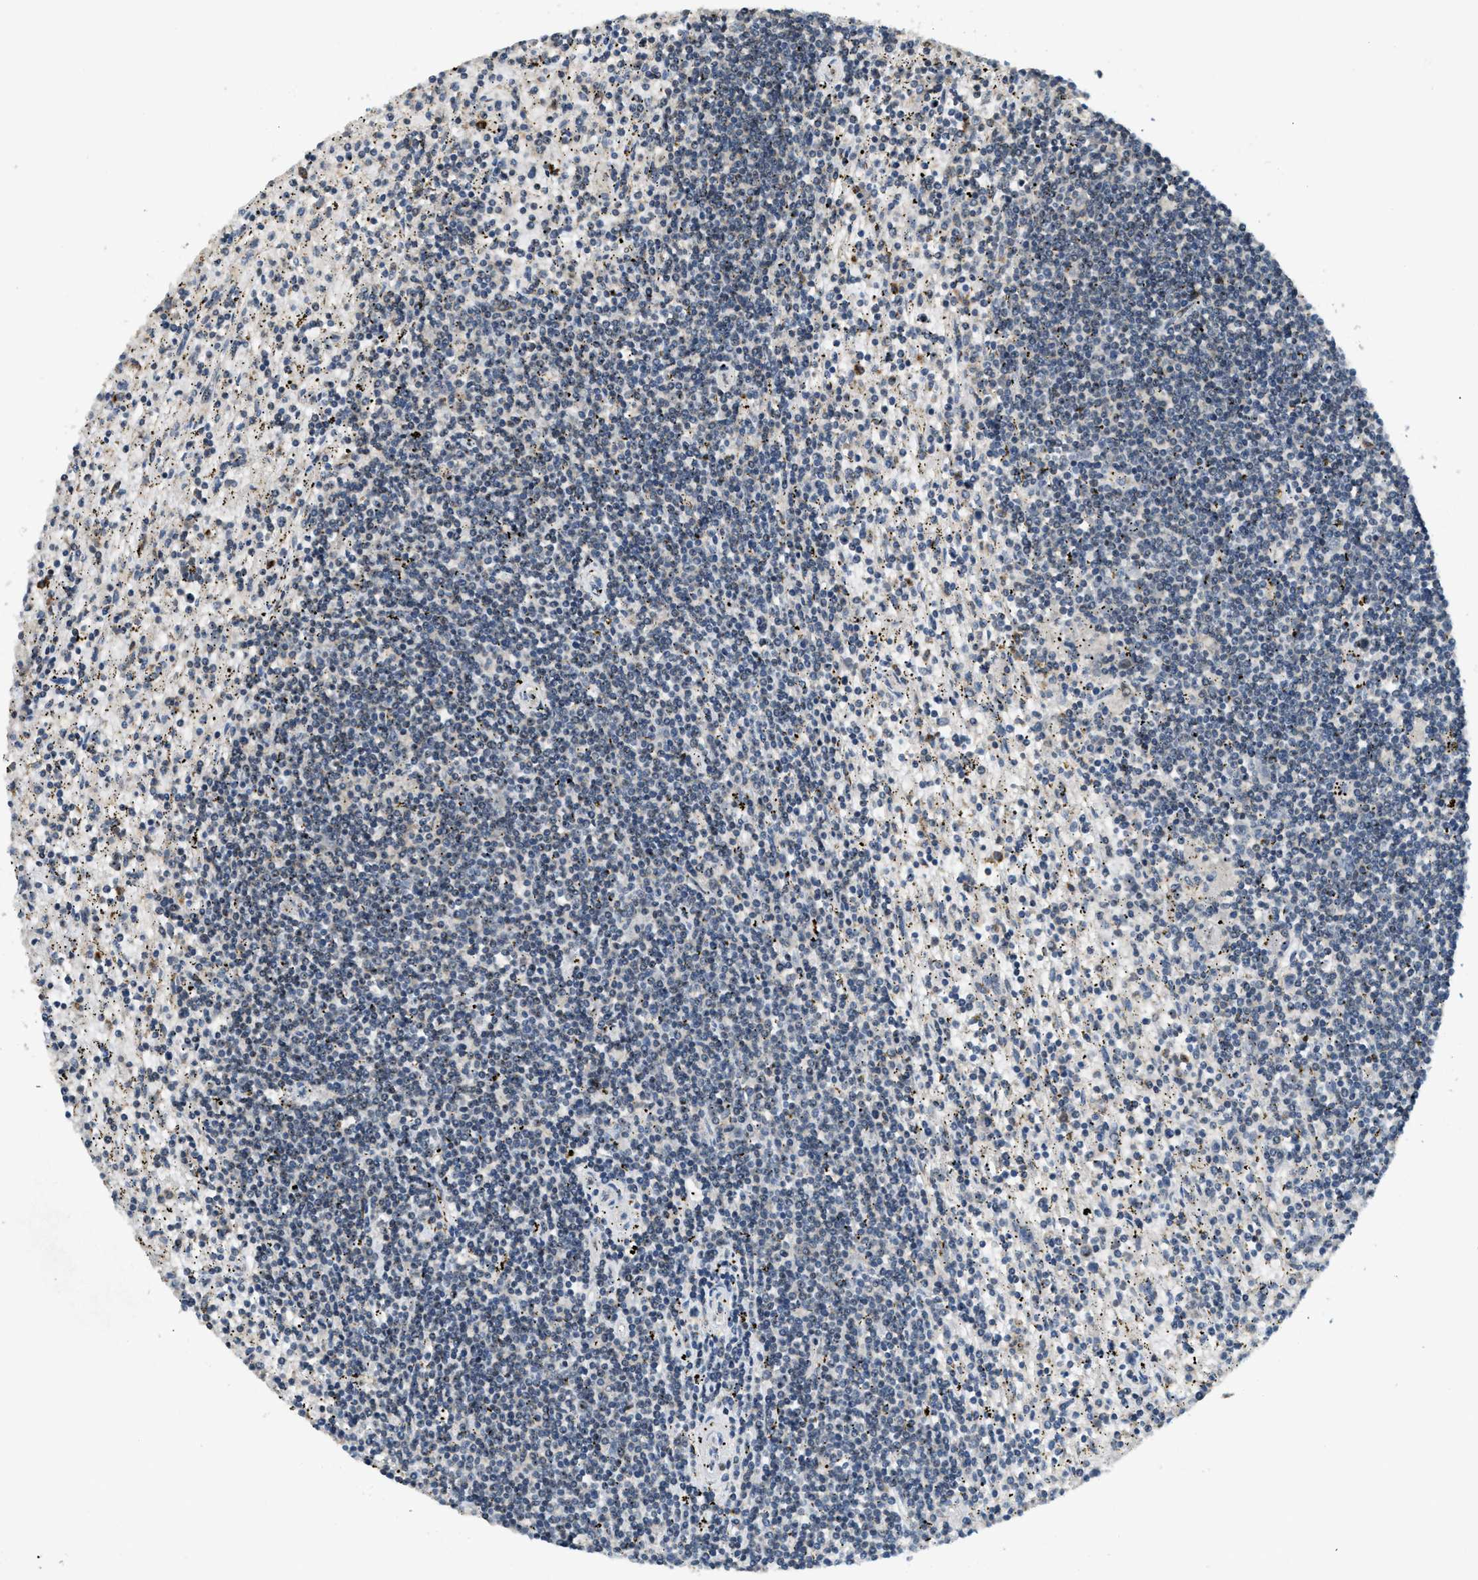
{"staining": {"intensity": "negative", "quantity": "none", "location": "none"}, "tissue": "lymphoma", "cell_type": "Tumor cells", "image_type": "cancer", "snomed": [{"axis": "morphology", "description": "Malignant lymphoma, non-Hodgkin's type, Low grade"}, {"axis": "topography", "description": "Spleen"}], "caption": "Tumor cells show no significant staining in lymphoma. The staining is performed using DAB (3,3'-diaminobenzidine) brown chromogen with nuclei counter-stained in using hematoxylin.", "gene": "TRAPPC14", "patient": {"sex": "male", "age": 76}}